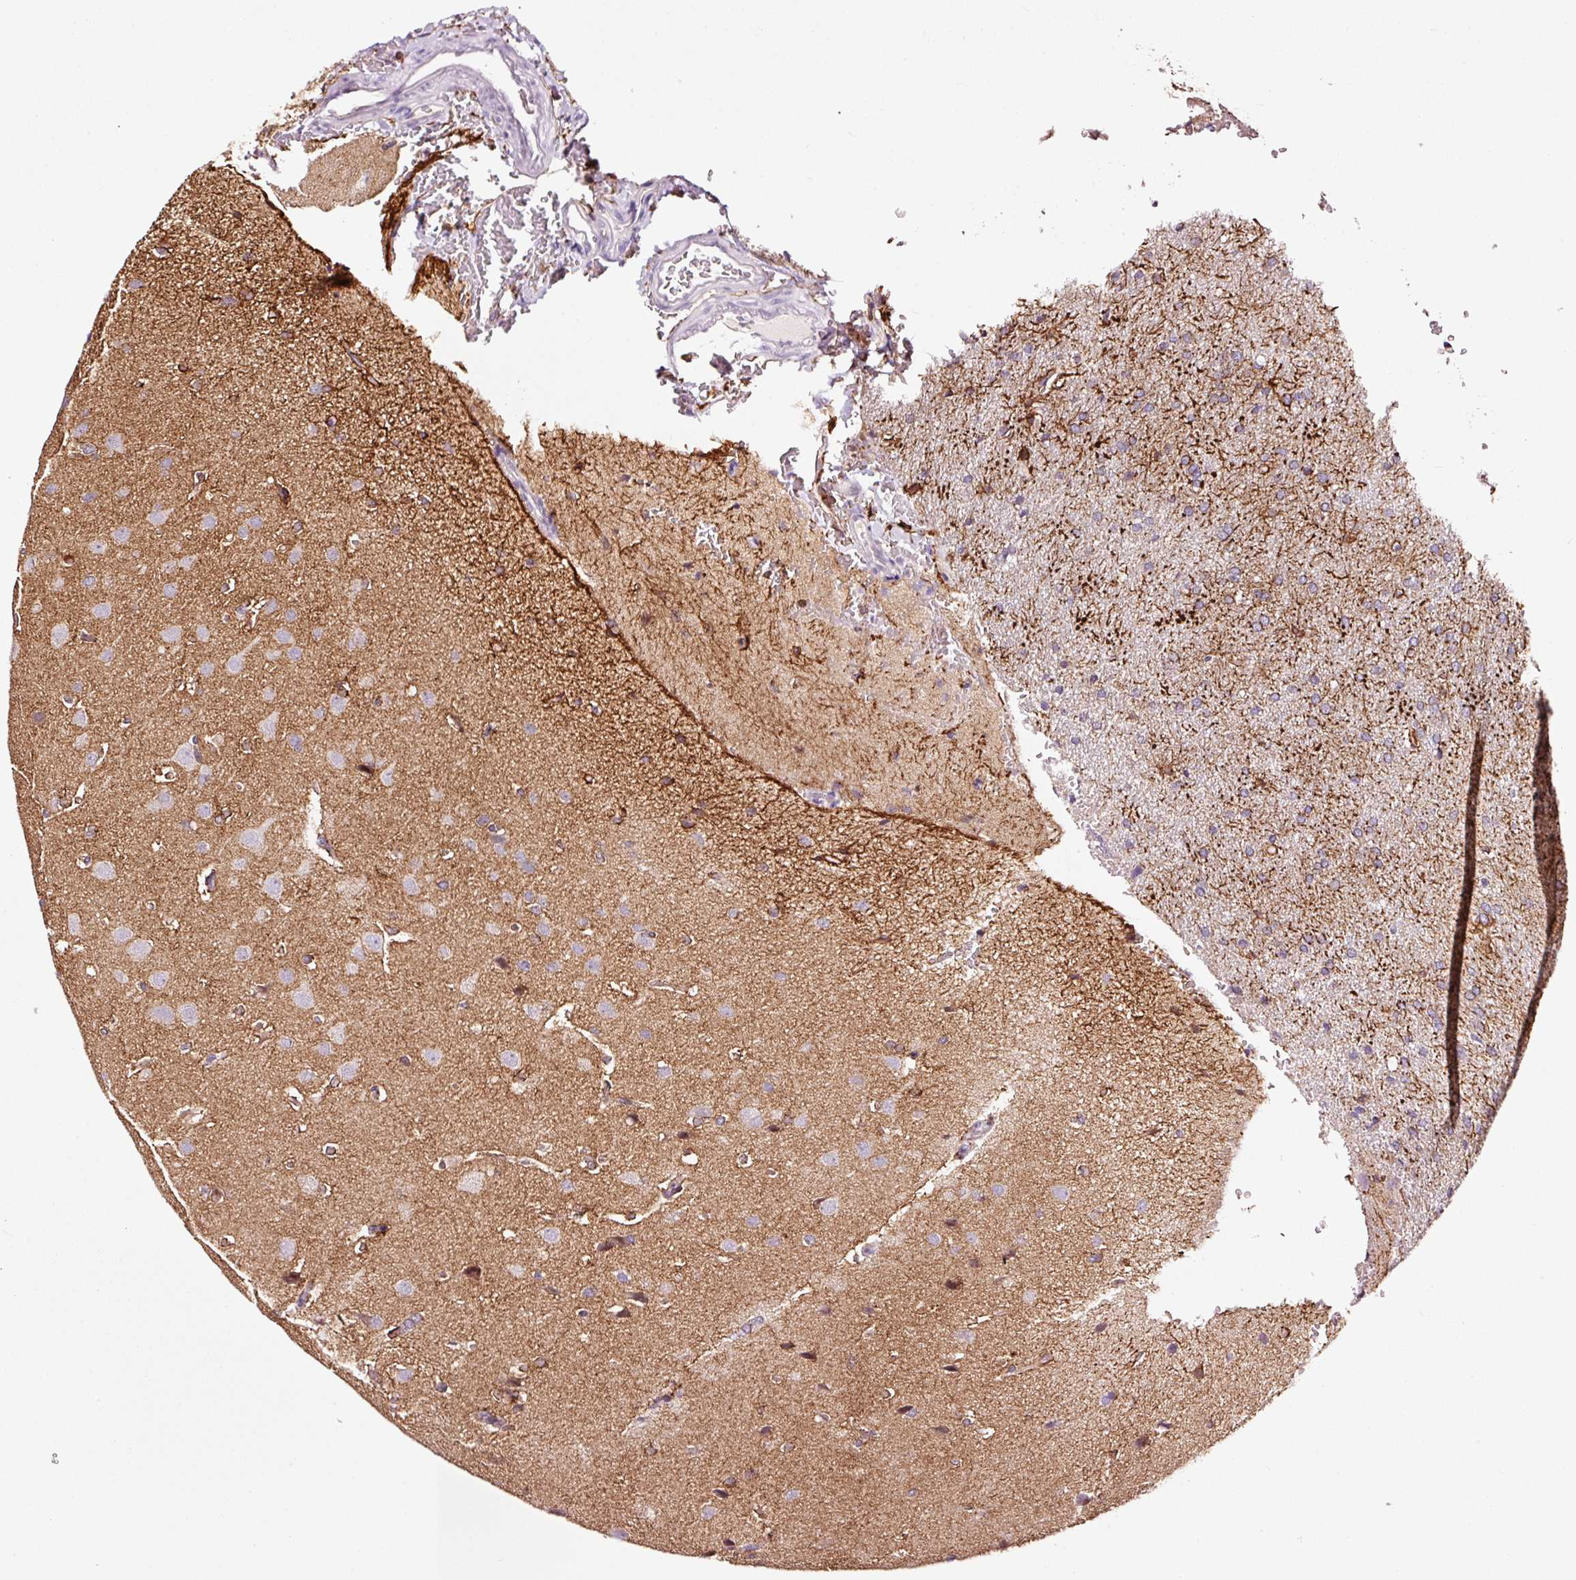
{"staining": {"intensity": "moderate", "quantity": "<25%", "location": "cytoplasmic/membranous"}, "tissue": "glioma", "cell_type": "Tumor cells", "image_type": "cancer", "snomed": [{"axis": "morphology", "description": "Glioma, malignant, Low grade"}, {"axis": "topography", "description": "Brain"}], "caption": "Immunohistochemistry histopathology image of neoplastic tissue: human low-grade glioma (malignant) stained using immunohistochemistry displays low levels of moderate protein expression localized specifically in the cytoplasmic/membranous of tumor cells, appearing as a cytoplasmic/membranous brown color.", "gene": "ADD3", "patient": {"sex": "female", "age": 33}}